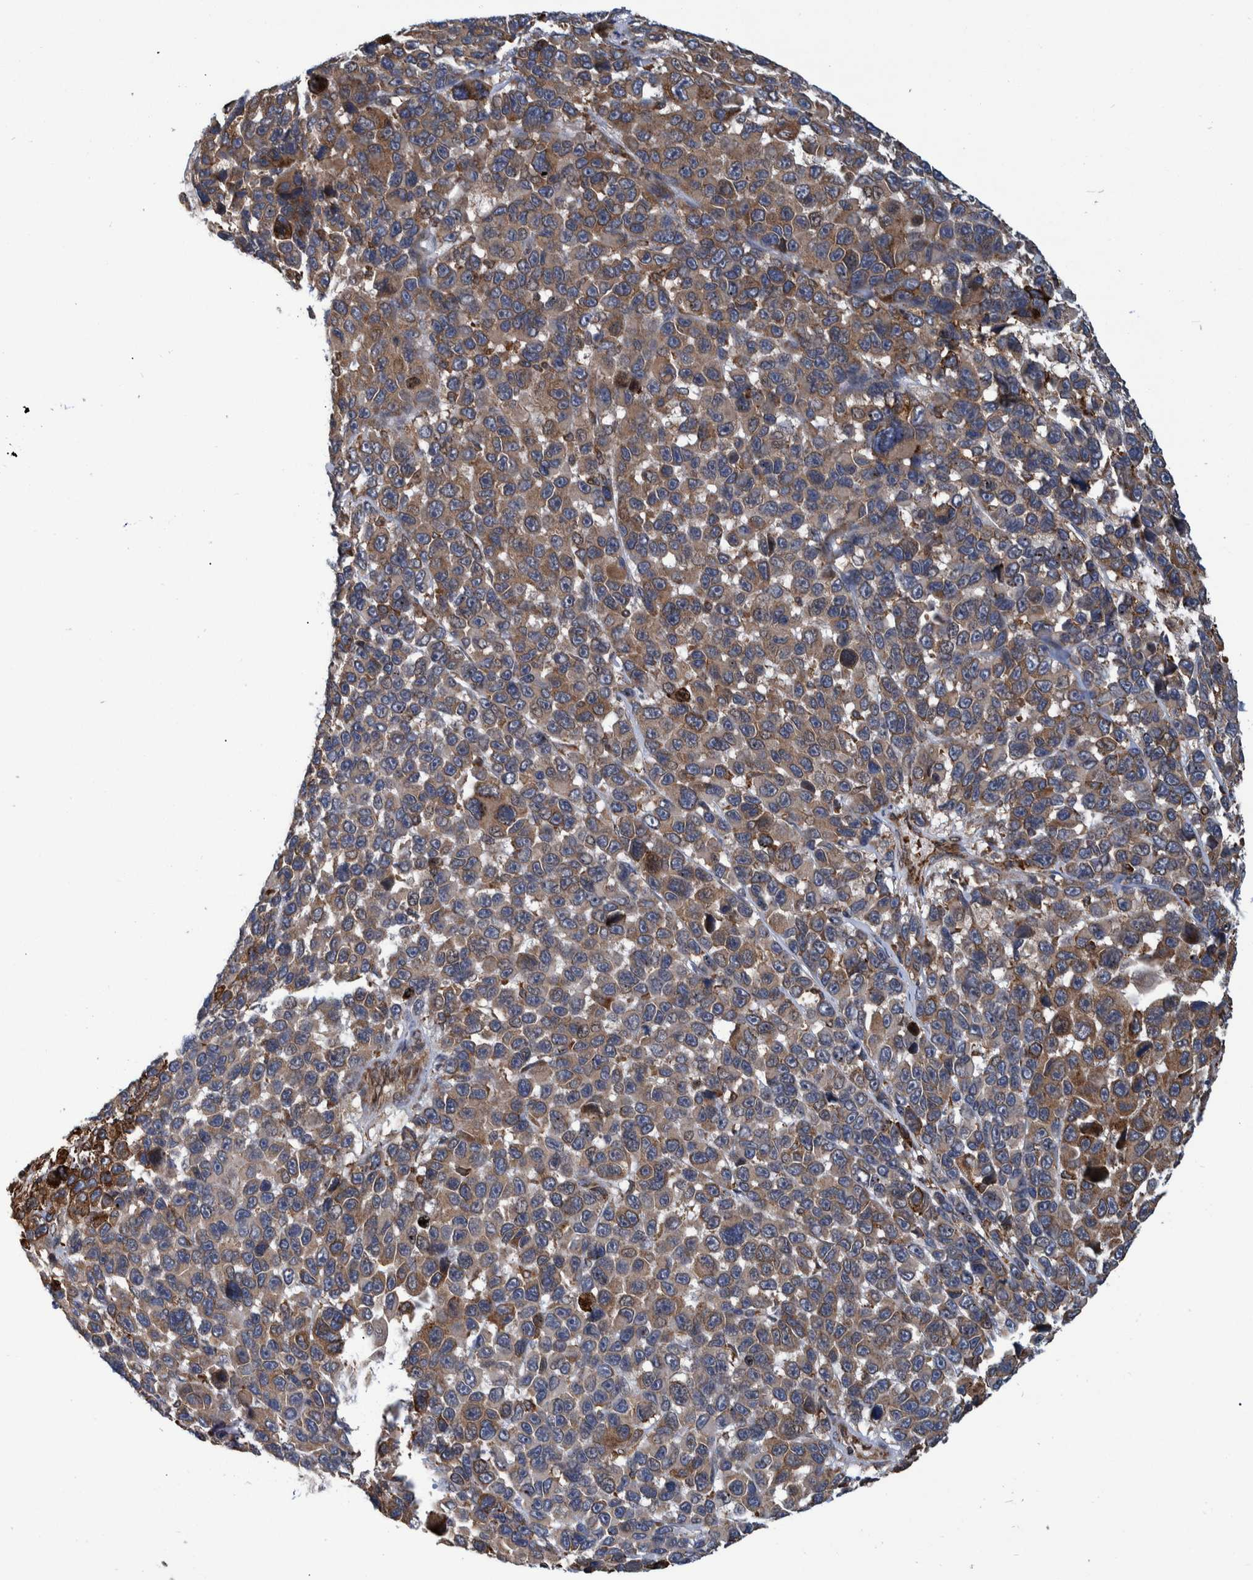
{"staining": {"intensity": "moderate", "quantity": ">75%", "location": "cytoplasmic/membranous"}, "tissue": "melanoma", "cell_type": "Tumor cells", "image_type": "cancer", "snomed": [{"axis": "morphology", "description": "Malignant melanoma, NOS"}, {"axis": "topography", "description": "Skin"}], "caption": "Immunohistochemistry (DAB) staining of human malignant melanoma reveals moderate cytoplasmic/membranous protein positivity in about >75% of tumor cells.", "gene": "SPAG5", "patient": {"sex": "male", "age": 53}}